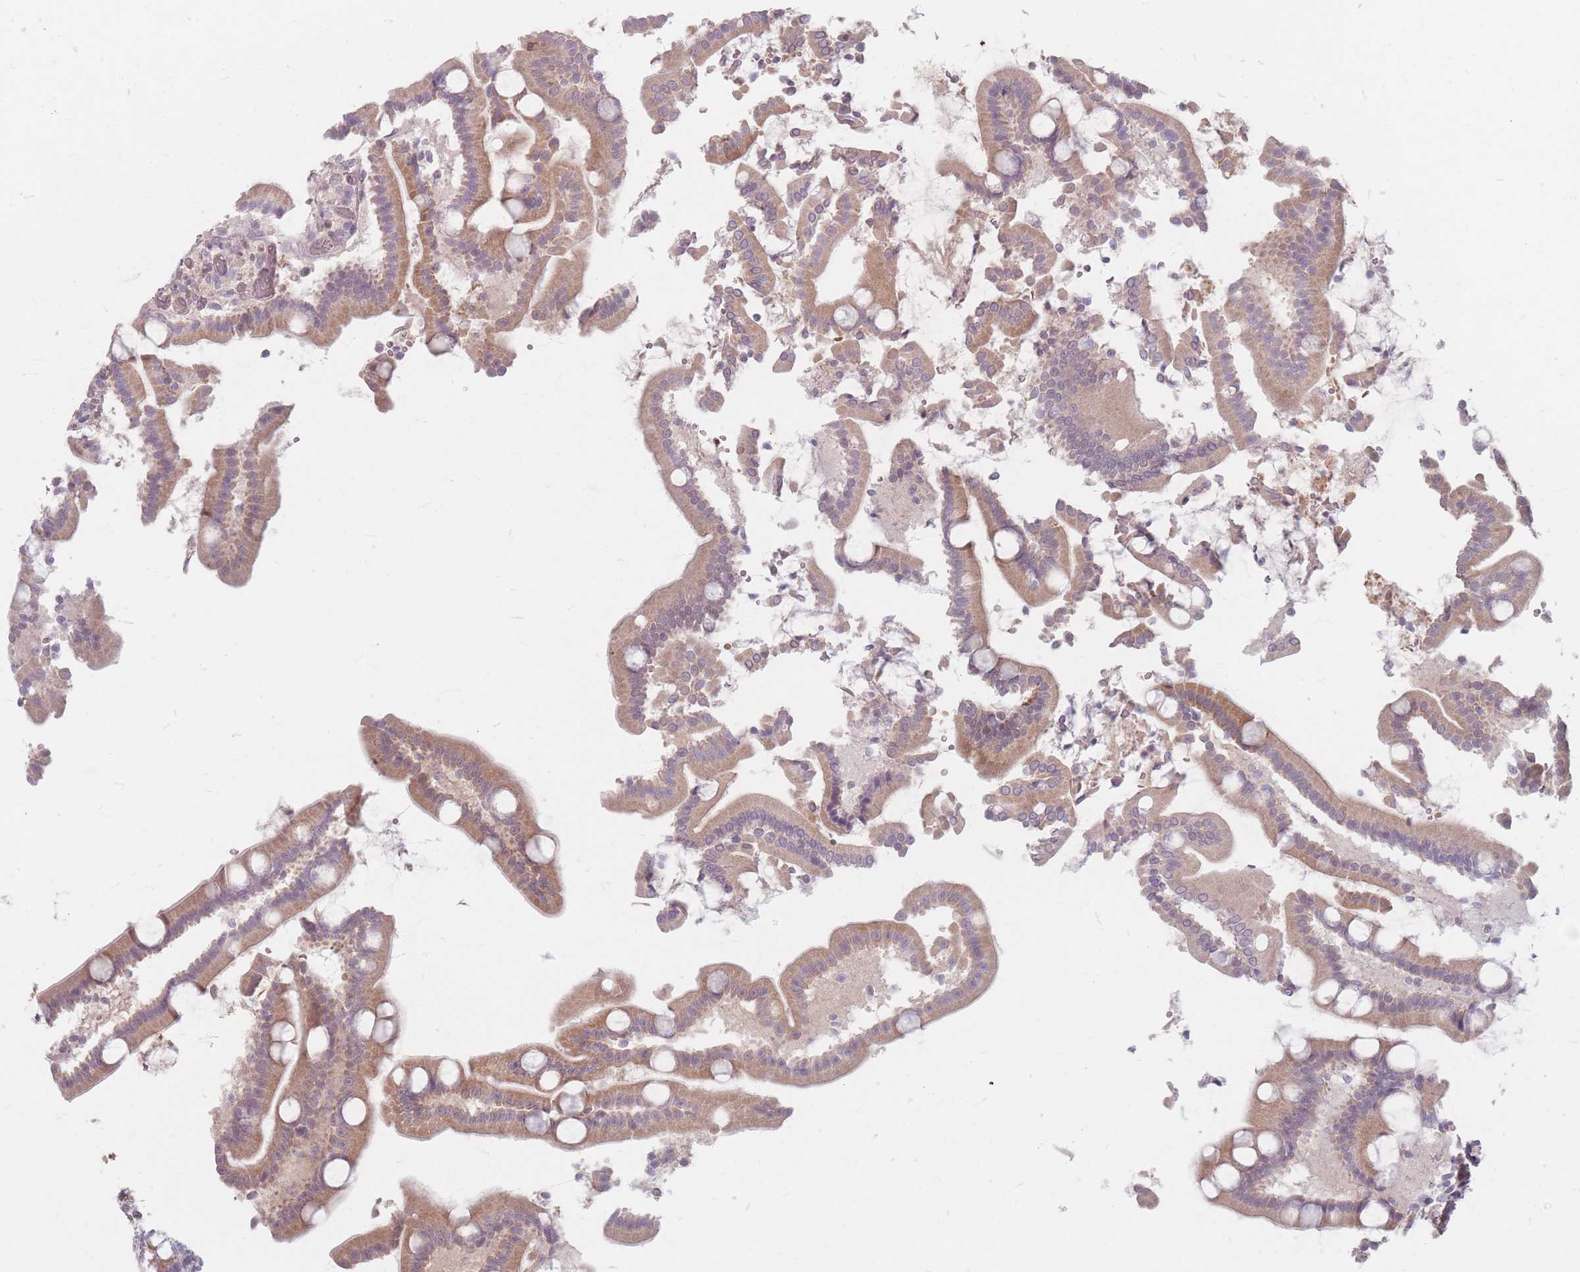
{"staining": {"intensity": "moderate", "quantity": ">75%", "location": "cytoplasmic/membranous"}, "tissue": "duodenum", "cell_type": "Glandular cells", "image_type": "normal", "snomed": [{"axis": "morphology", "description": "Normal tissue, NOS"}, {"axis": "topography", "description": "Duodenum"}], "caption": "Moderate cytoplasmic/membranous expression is seen in about >75% of glandular cells in unremarkable duodenum.", "gene": "CHCHD7", "patient": {"sex": "male", "age": 55}}